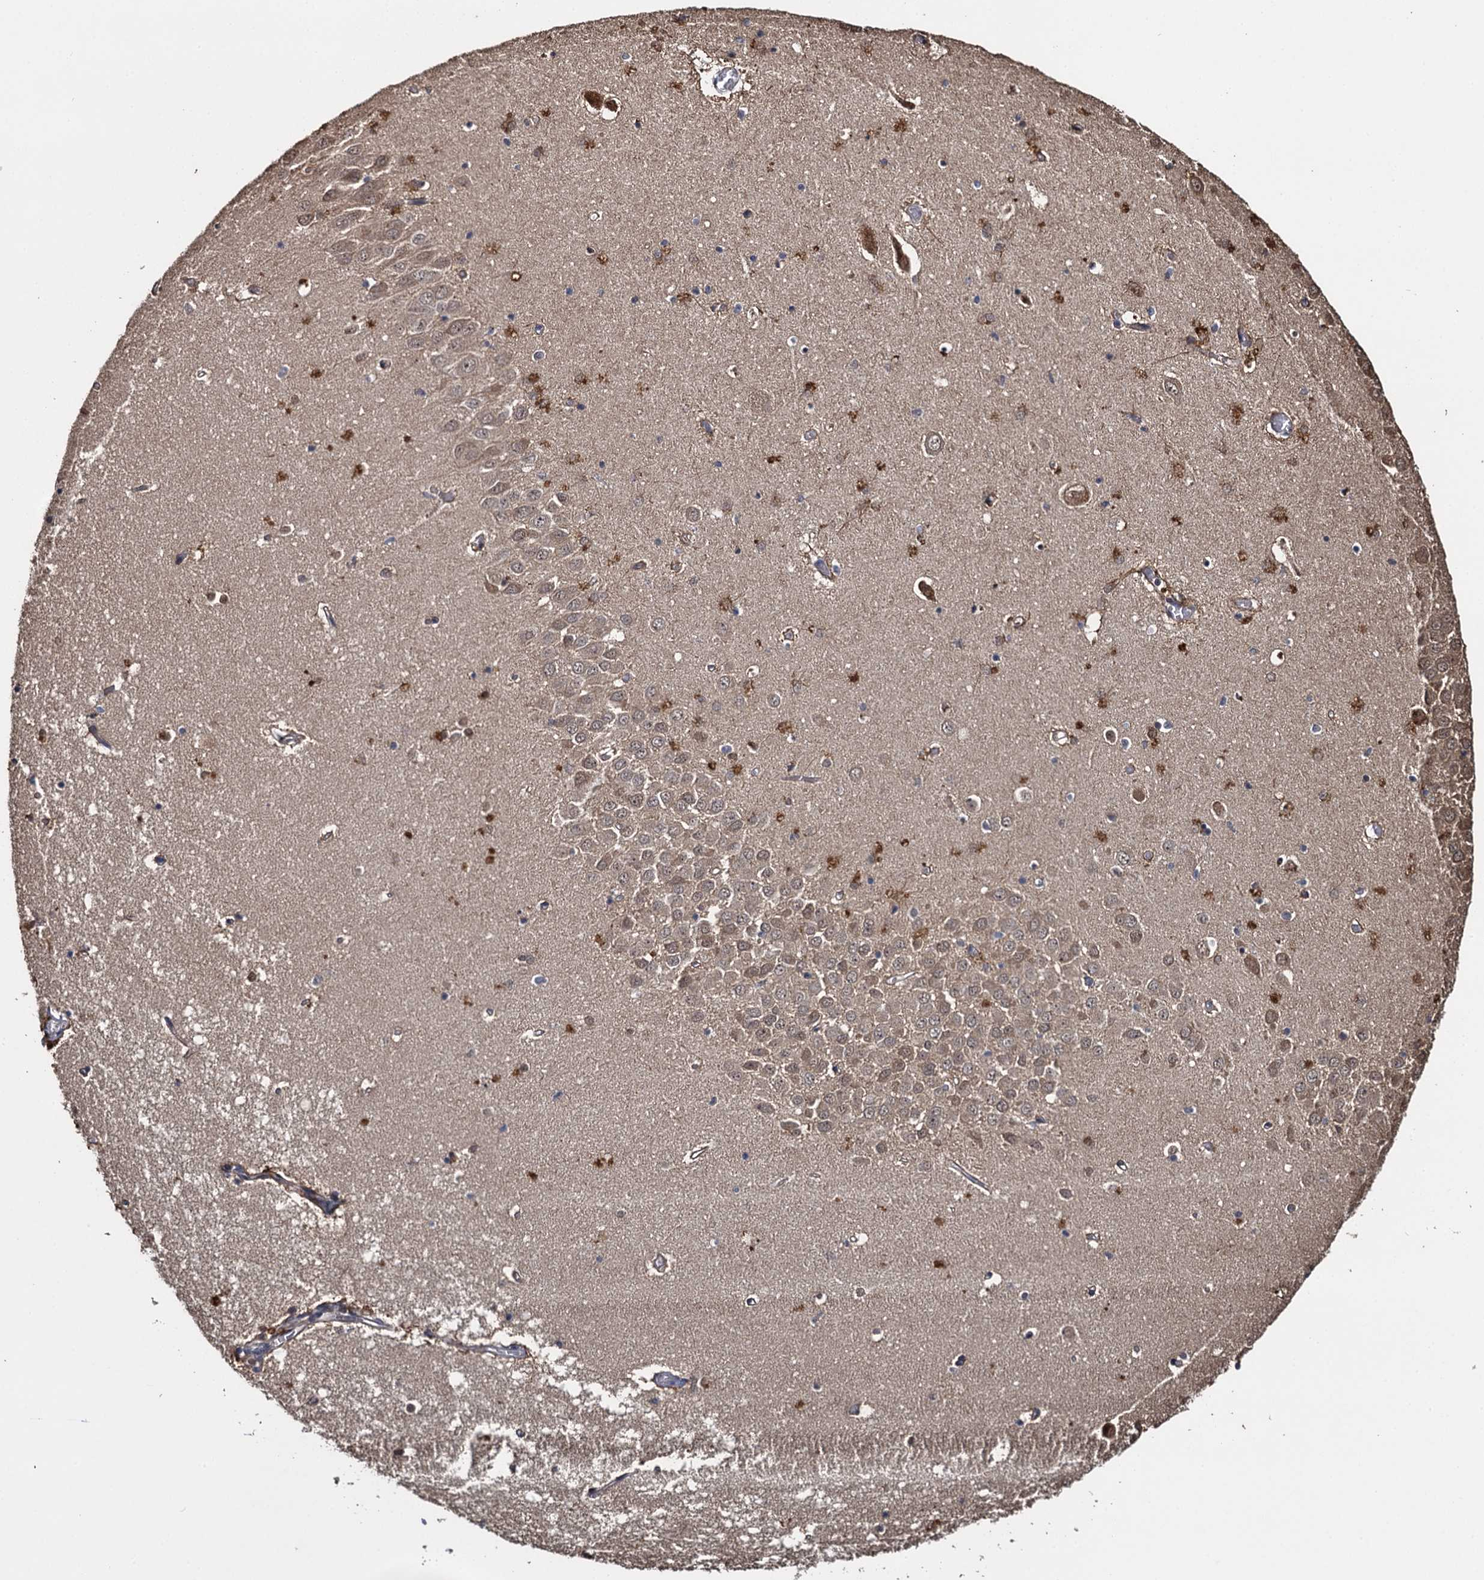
{"staining": {"intensity": "moderate", "quantity": "<25%", "location": "nuclear"}, "tissue": "hippocampus", "cell_type": "Glial cells", "image_type": "normal", "snomed": [{"axis": "morphology", "description": "Normal tissue, NOS"}, {"axis": "topography", "description": "Hippocampus"}], "caption": "Protein staining of unremarkable hippocampus shows moderate nuclear staining in approximately <25% of glial cells. (DAB = brown stain, brightfield microscopy at high magnification).", "gene": "SLC46A3", "patient": {"sex": "male", "age": 70}}